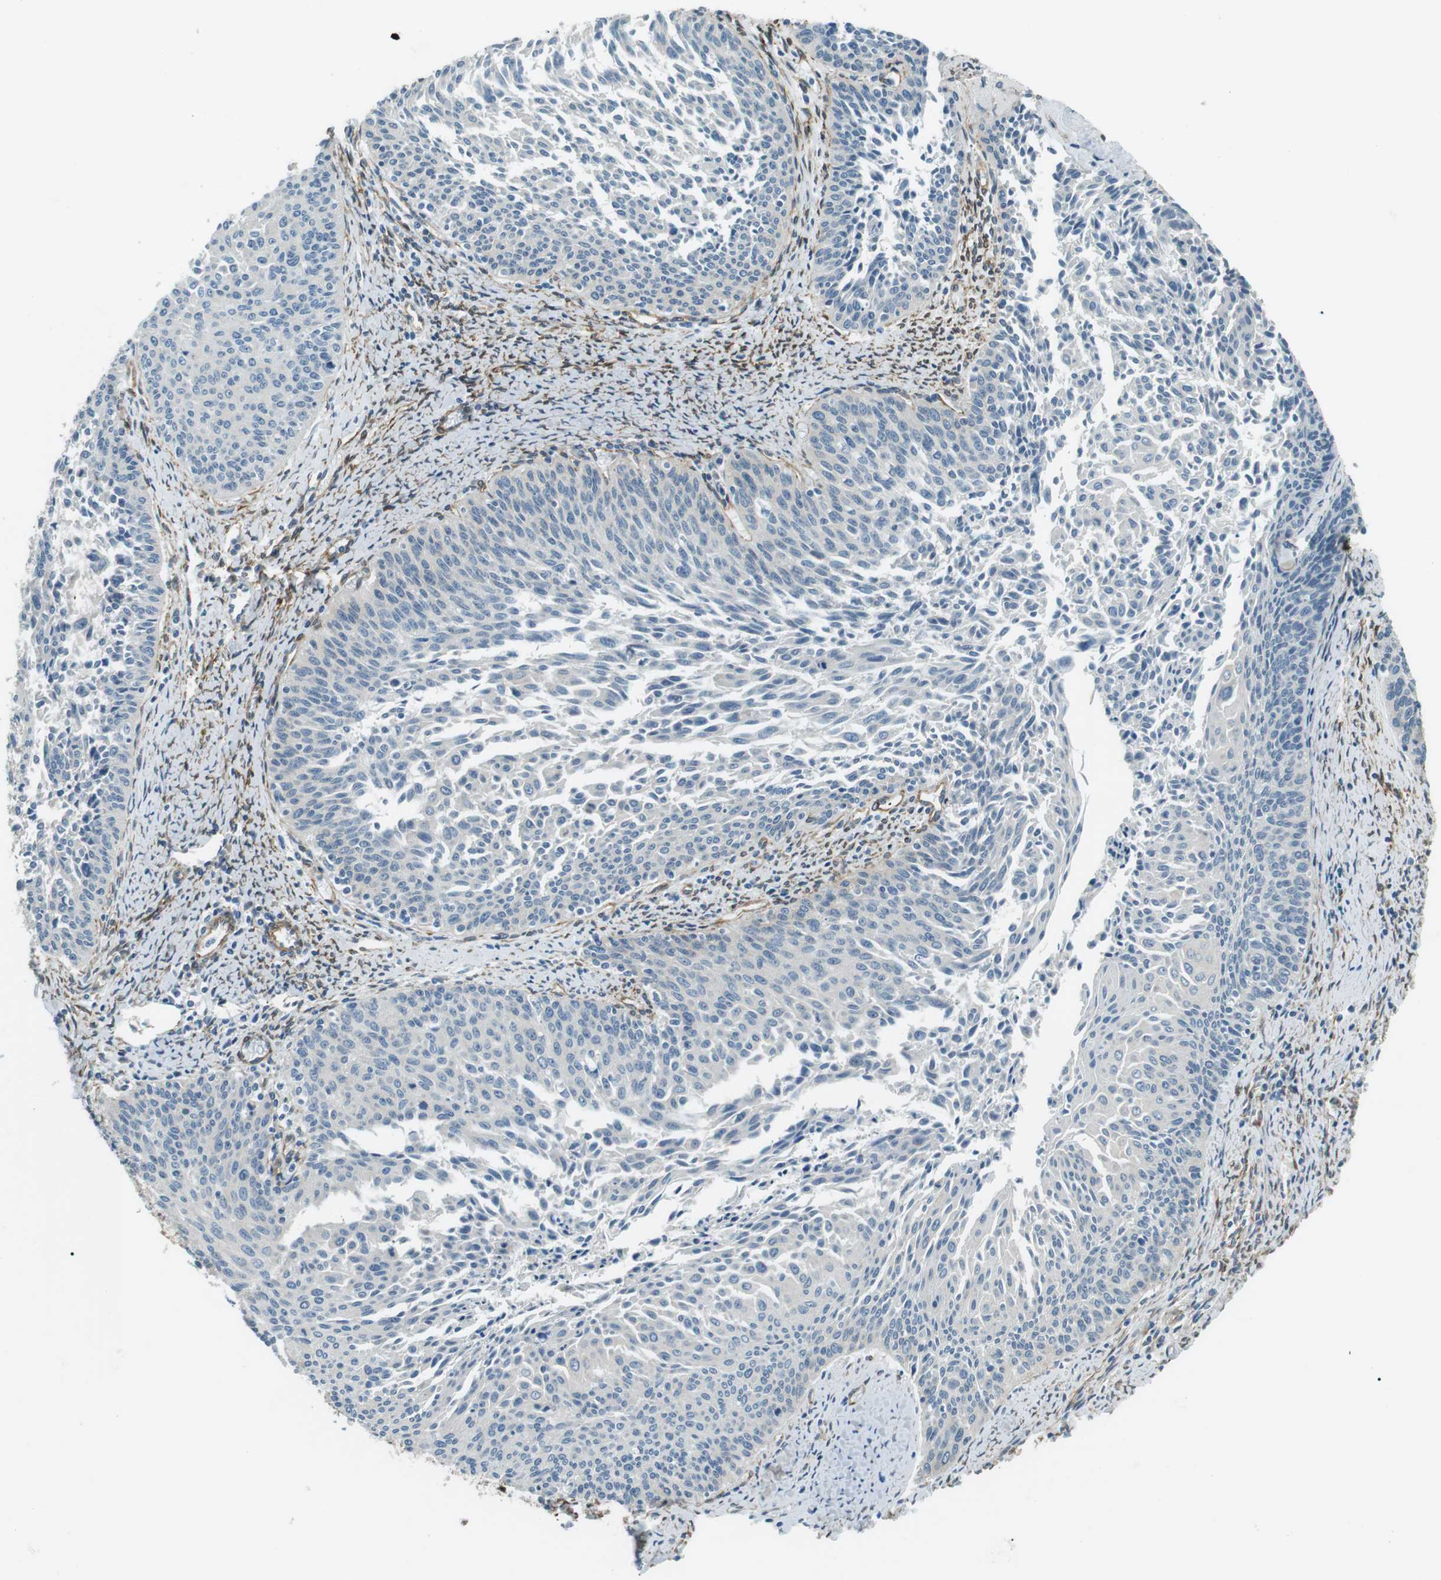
{"staining": {"intensity": "negative", "quantity": "none", "location": "none"}, "tissue": "cervical cancer", "cell_type": "Tumor cells", "image_type": "cancer", "snomed": [{"axis": "morphology", "description": "Squamous cell carcinoma, NOS"}, {"axis": "topography", "description": "Cervix"}], "caption": "IHC of cervical cancer (squamous cell carcinoma) shows no positivity in tumor cells.", "gene": "ODR4", "patient": {"sex": "female", "age": 55}}